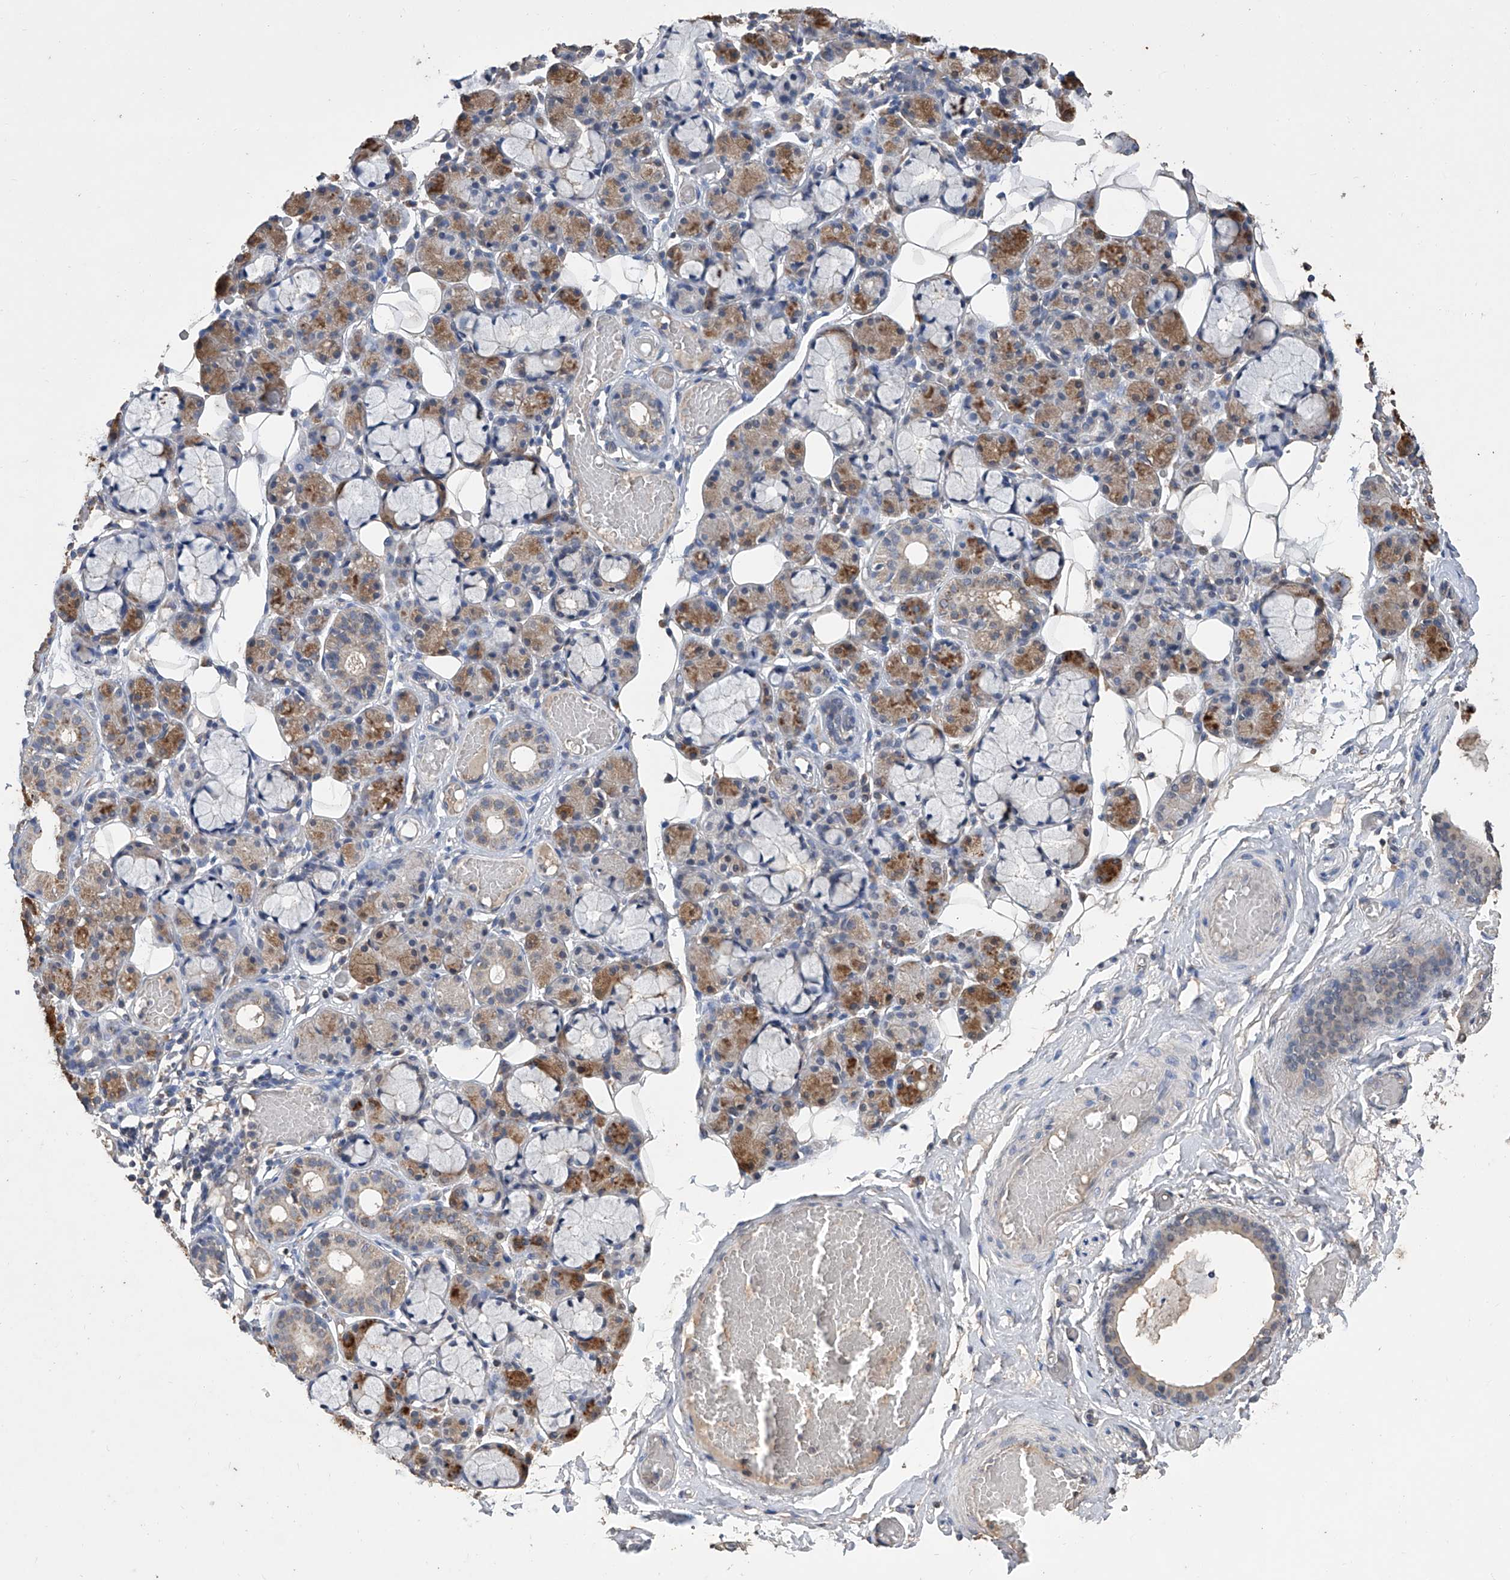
{"staining": {"intensity": "moderate", "quantity": "25%-75%", "location": "cytoplasmic/membranous"}, "tissue": "salivary gland", "cell_type": "Glandular cells", "image_type": "normal", "snomed": [{"axis": "morphology", "description": "Normal tissue, NOS"}, {"axis": "topography", "description": "Salivary gland"}], "caption": "The histopathology image shows immunohistochemical staining of normal salivary gland. There is moderate cytoplasmic/membranous positivity is appreciated in about 25%-75% of glandular cells.", "gene": "GPT", "patient": {"sex": "male", "age": 63}}